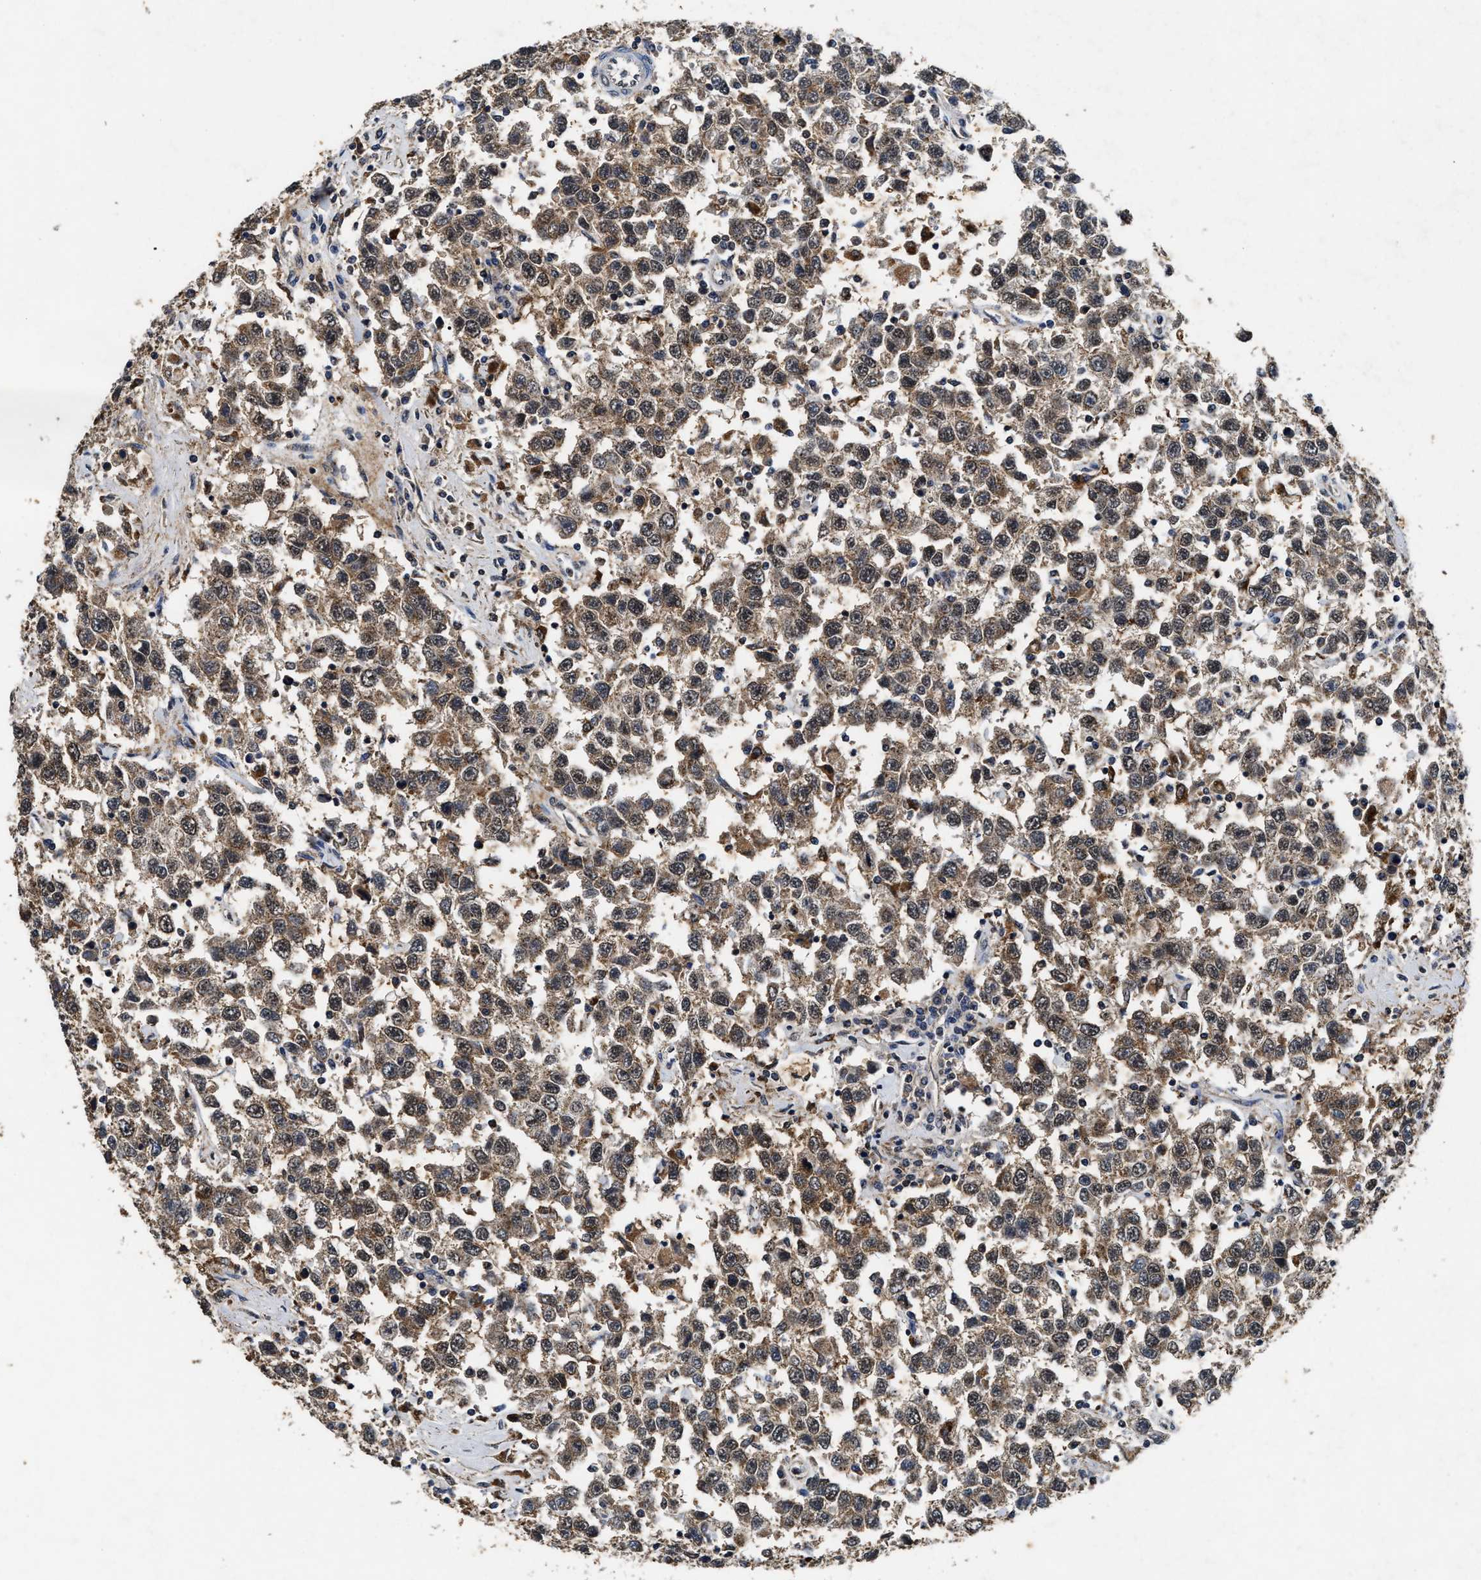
{"staining": {"intensity": "moderate", "quantity": ">75%", "location": "cytoplasmic/membranous"}, "tissue": "testis cancer", "cell_type": "Tumor cells", "image_type": "cancer", "snomed": [{"axis": "morphology", "description": "Seminoma, NOS"}, {"axis": "topography", "description": "Testis"}], "caption": "The photomicrograph shows immunohistochemical staining of seminoma (testis). There is moderate cytoplasmic/membranous positivity is identified in approximately >75% of tumor cells.", "gene": "ACOX1", "patient": {"sex": "male", "age": 41}}